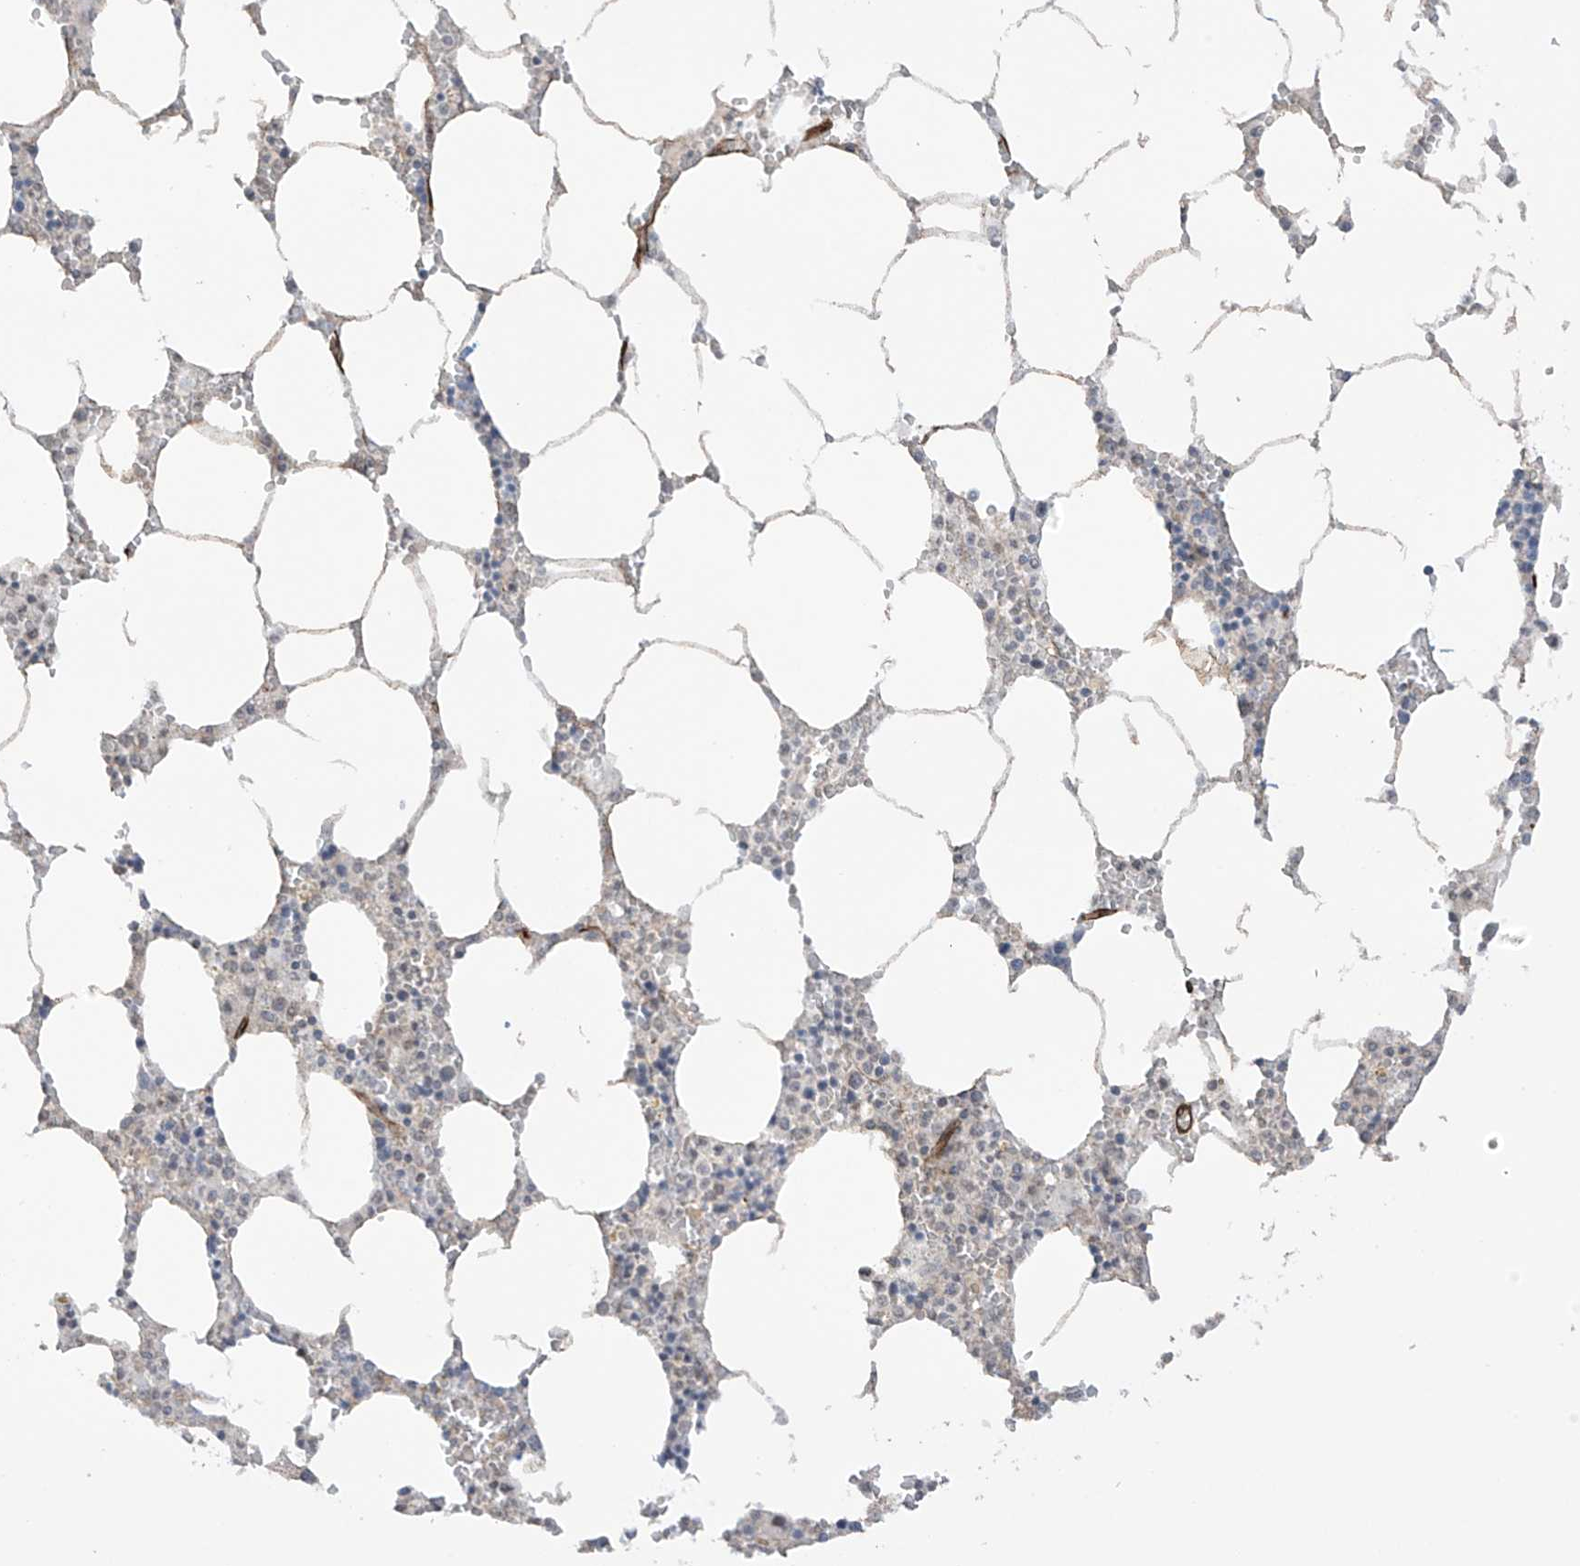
{"staining": {"intensity": "weak", "quantity": "<25%", "location": "nuclear"}, "tissue": "bone marrow", "cell_type": "Hematopoietic cells", "image_type": "normal", "snomed": [{"axis": "morphology", "description": "Normal tissue, NOS"}, {"axis": "topography", "description": "Bone marrow"}], "caption": "Protein analysis of unremarkable bone marrow shows no significant staining in hematopoietic cells. (IHC, brightfield microscopy, high magnification).", "gene": "TTLL5", "patient": {"sex": "male", "age": 70}}